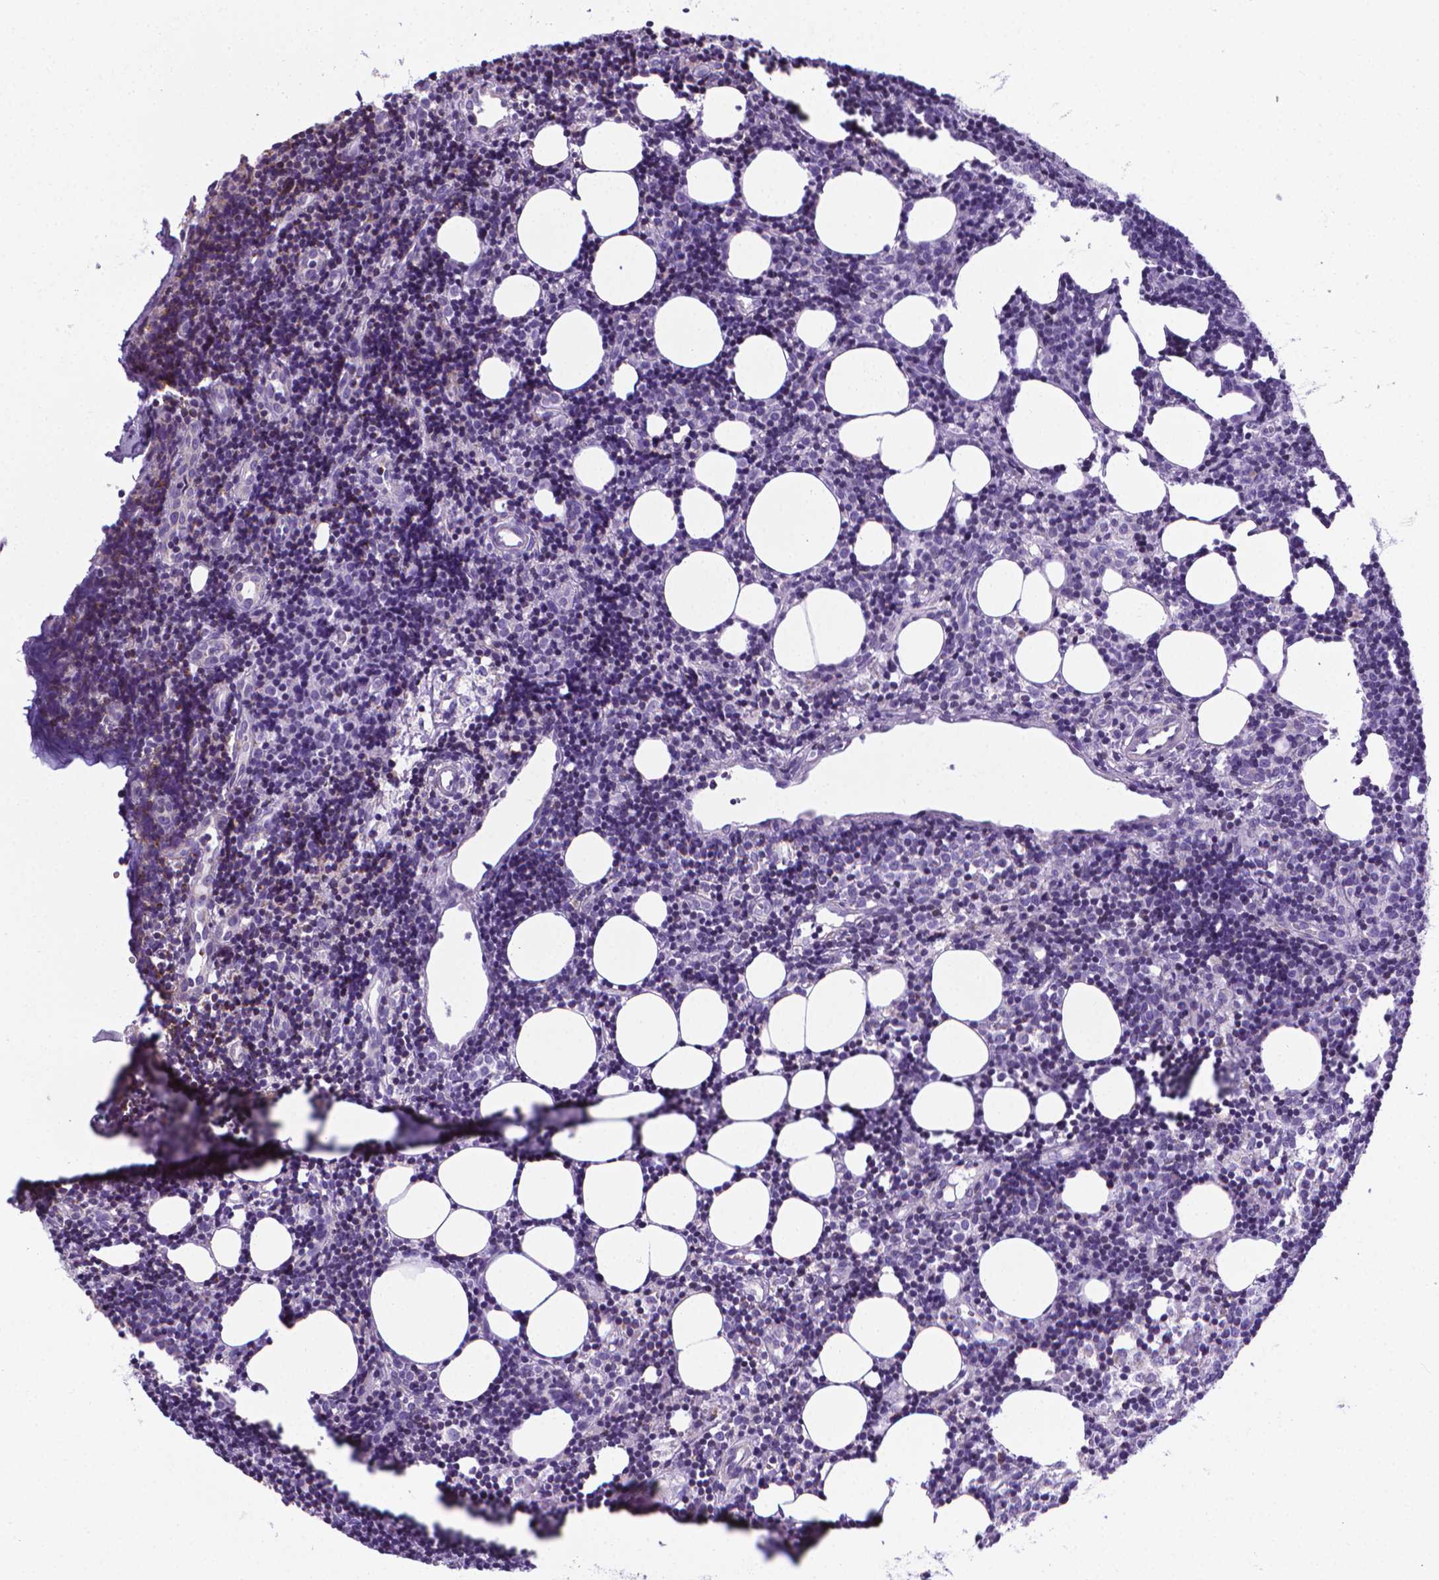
{"staining": {"intensity": "negative", "quantity": "none", "location": "none"}, "tissue": "lymph node", "cell_type": "Germinal center cells", "image_type": "normal", "snomed": [{"axis": "morphology", "description": "Normal tissue, NOS"}, {"axis": "topography", "description": "Lymph node"}], "caption": "Germinal center cells show no significant positivity in normal lymph node.", "gene": "POU3F3", "patient": {"sex": "female", "age": 41}}